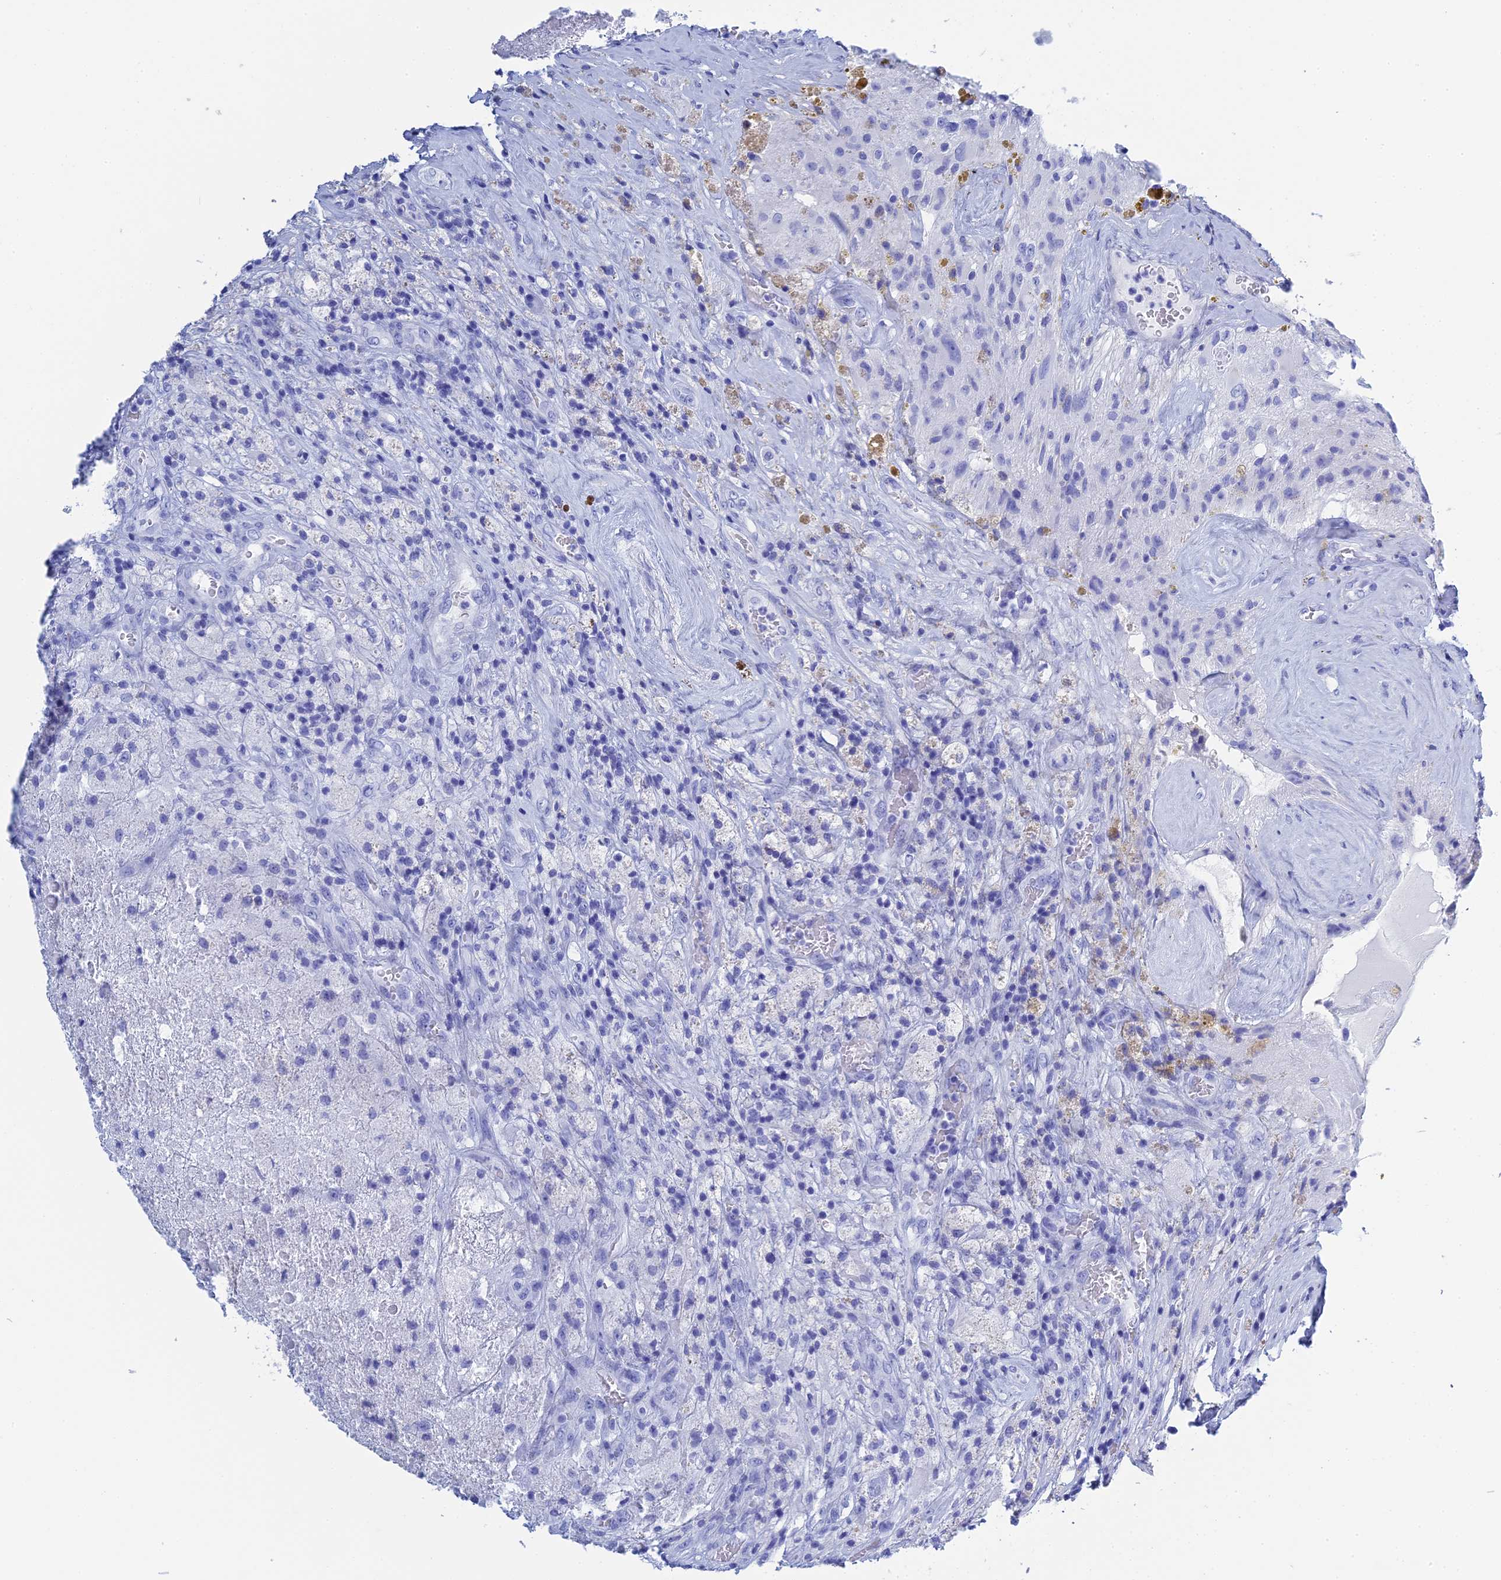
{"staining": {"intensity": "negative", "quantity": "none", "location": "none"}, "tissue": "glioma", "cell_type": "Tumor cells", "image_type": "cancer", "snomed": [{"axis": "morphology", "description": "Glioma, malignant, High grade"}, {"axis": "topography", "description": "Brain"}], "caption": "The micrograph displays no significant staining in tumor cells of glioma.", "gene": "TEX101", "patient": {"sex": "male", "age": 69}}